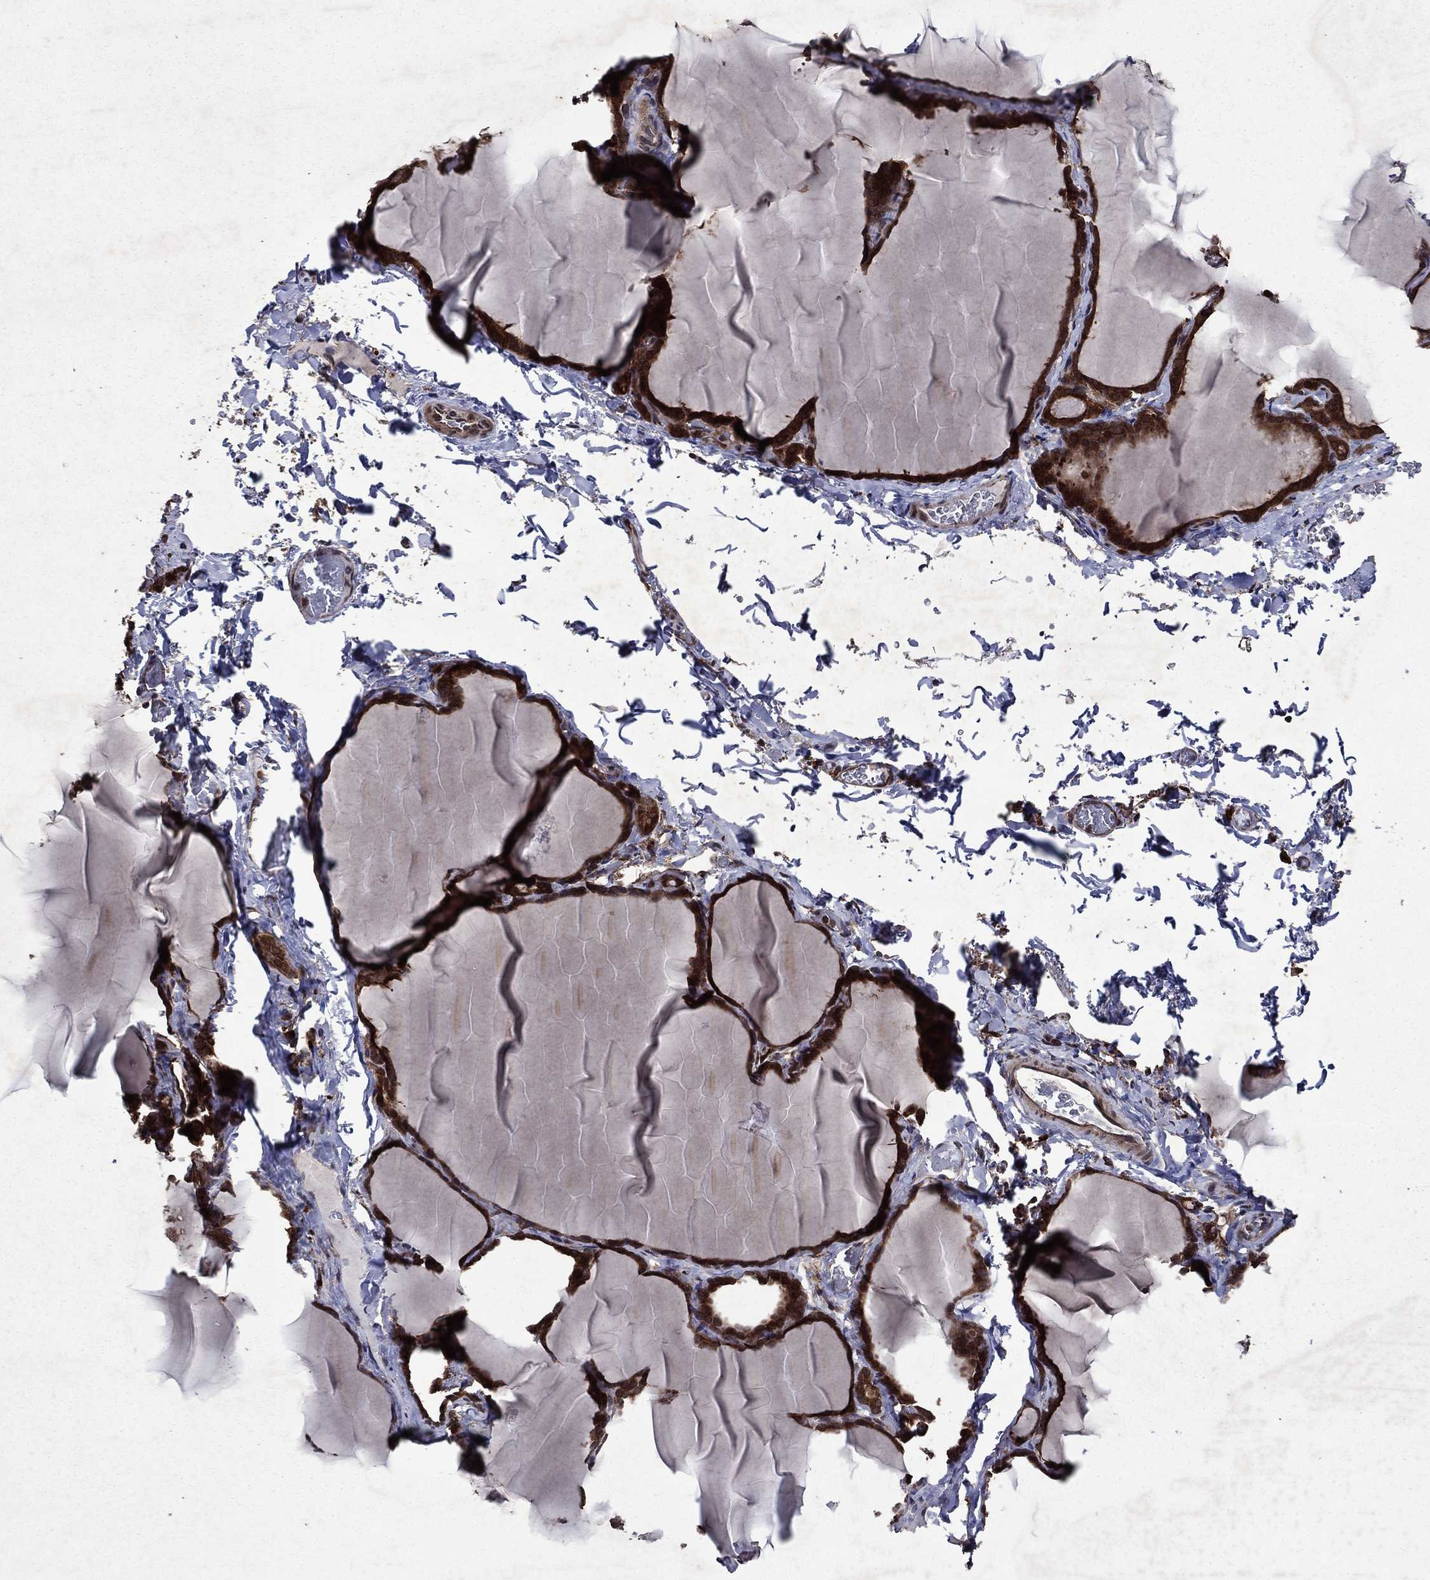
{"staining": {"intensity": "strong", "quantity": ">75%", "location": "cytoplasmic/membranous"}, "tissue": "thyroid gland", "cell_type": "Glandular cells", "image_type": "normal", "snomed": [{"axis": "morphology", "description": "Normal tissue, NOS"}, {"axis": "morphology", "description": "Hyperplasia, NOS"}, {"axis": "topography", "description": "Thyroid gland"}], "caption": "Immunohistochemical staining of unremarkable thyroid gland exhibits high levels of strong cytoplasmic/membranous expression in about >75% of glandular cells.", "gene": "EIF2B4", "patient": {"sex": "female", "age": 27}}